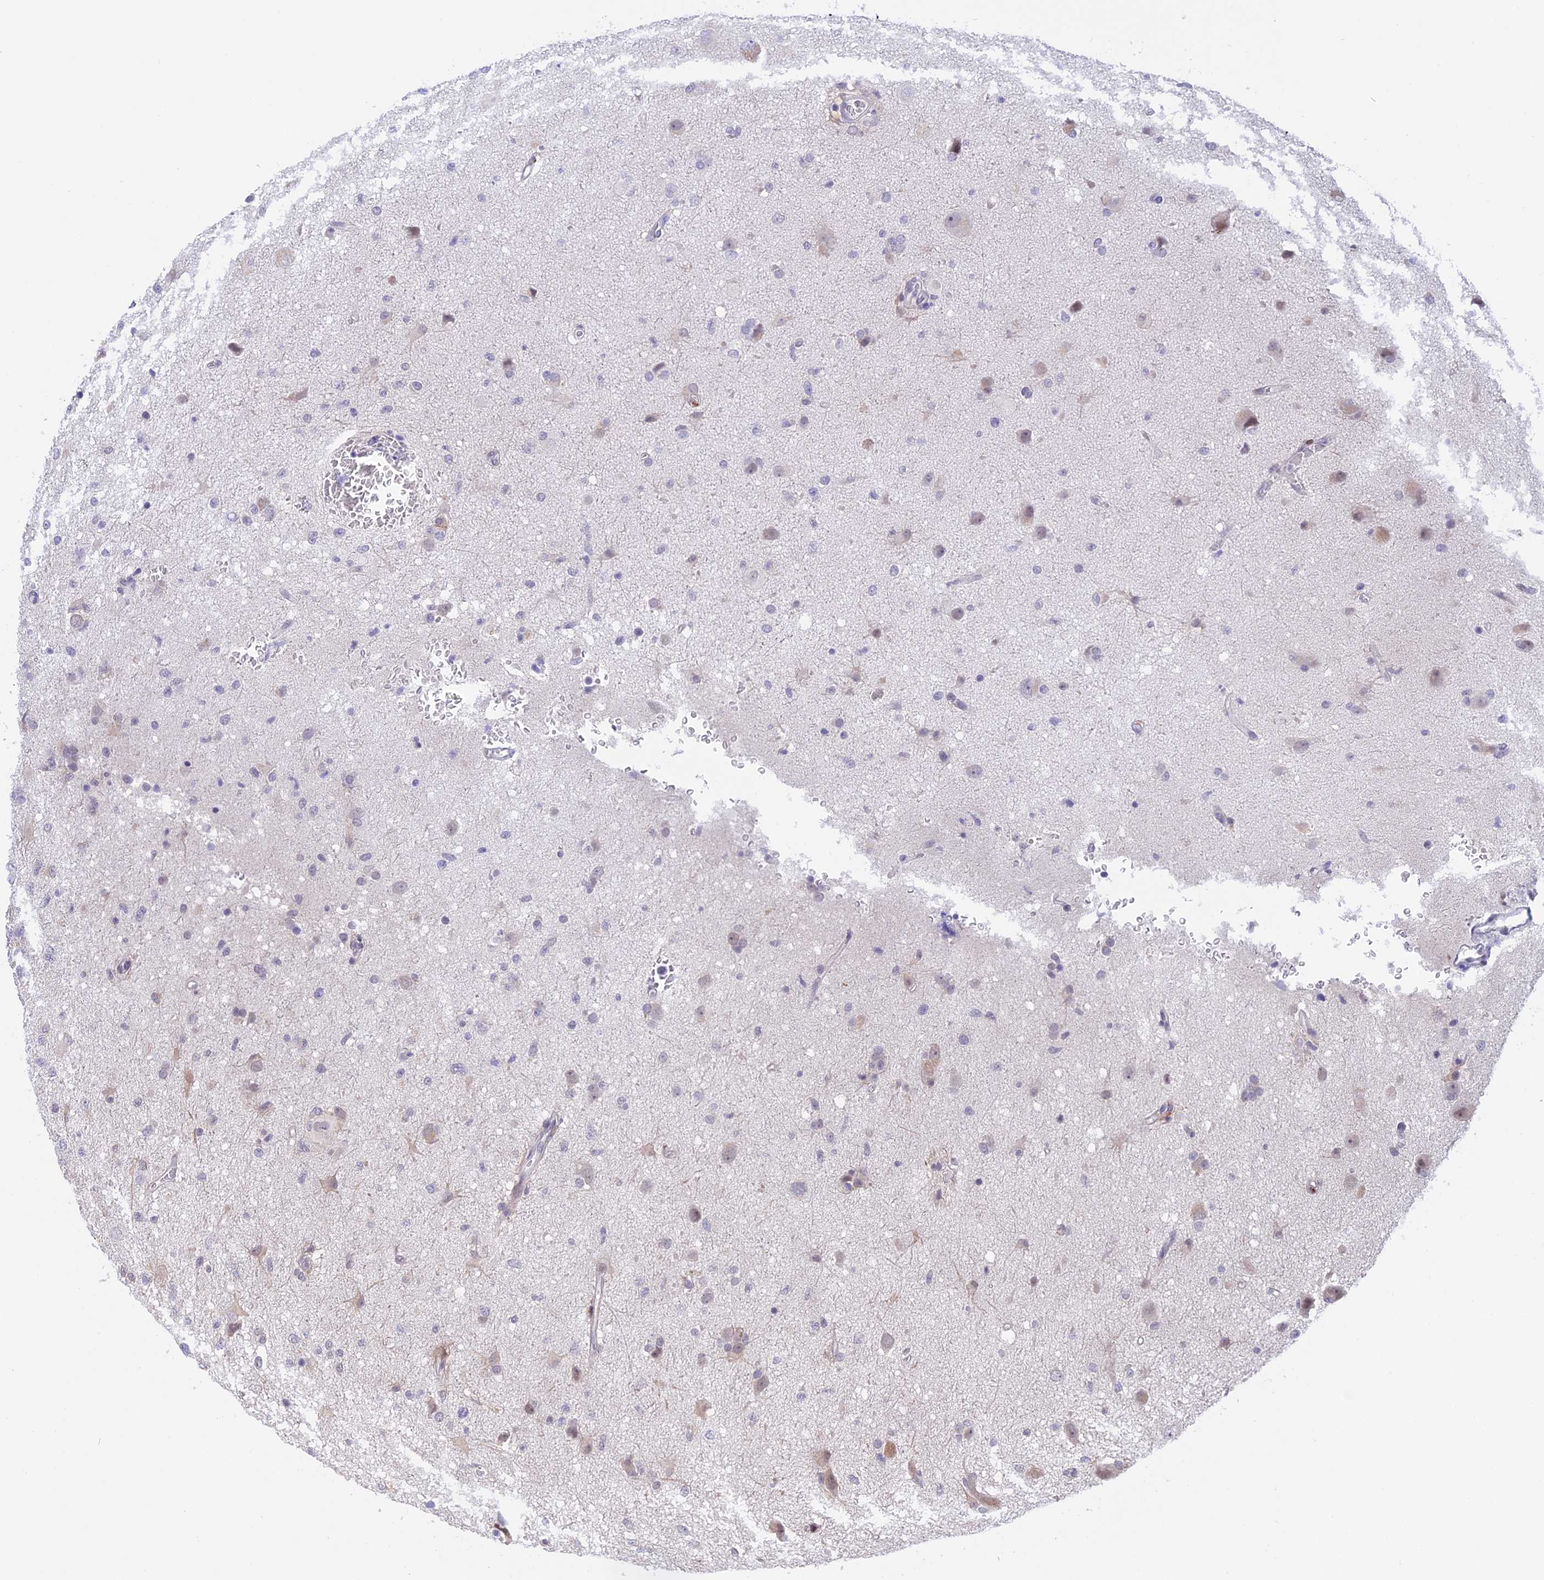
{"staining": {"intensity": "negative", "quantity": "none", "location": "none"}, "tissue": "glioma", "cell_type": "Tumor cells", "image_type": "cancer", "snomed": [{"axis": "morphology", "description": "Glioma, malignant, High grade"}, {"axis": "topography", "description": "Brain"}], "caption": "Immunohistochemistry of glioma demonstrates no positivity in tumor cells.", "gene": "POLR2C", "patient": {"sex": "female", "age": 57}}